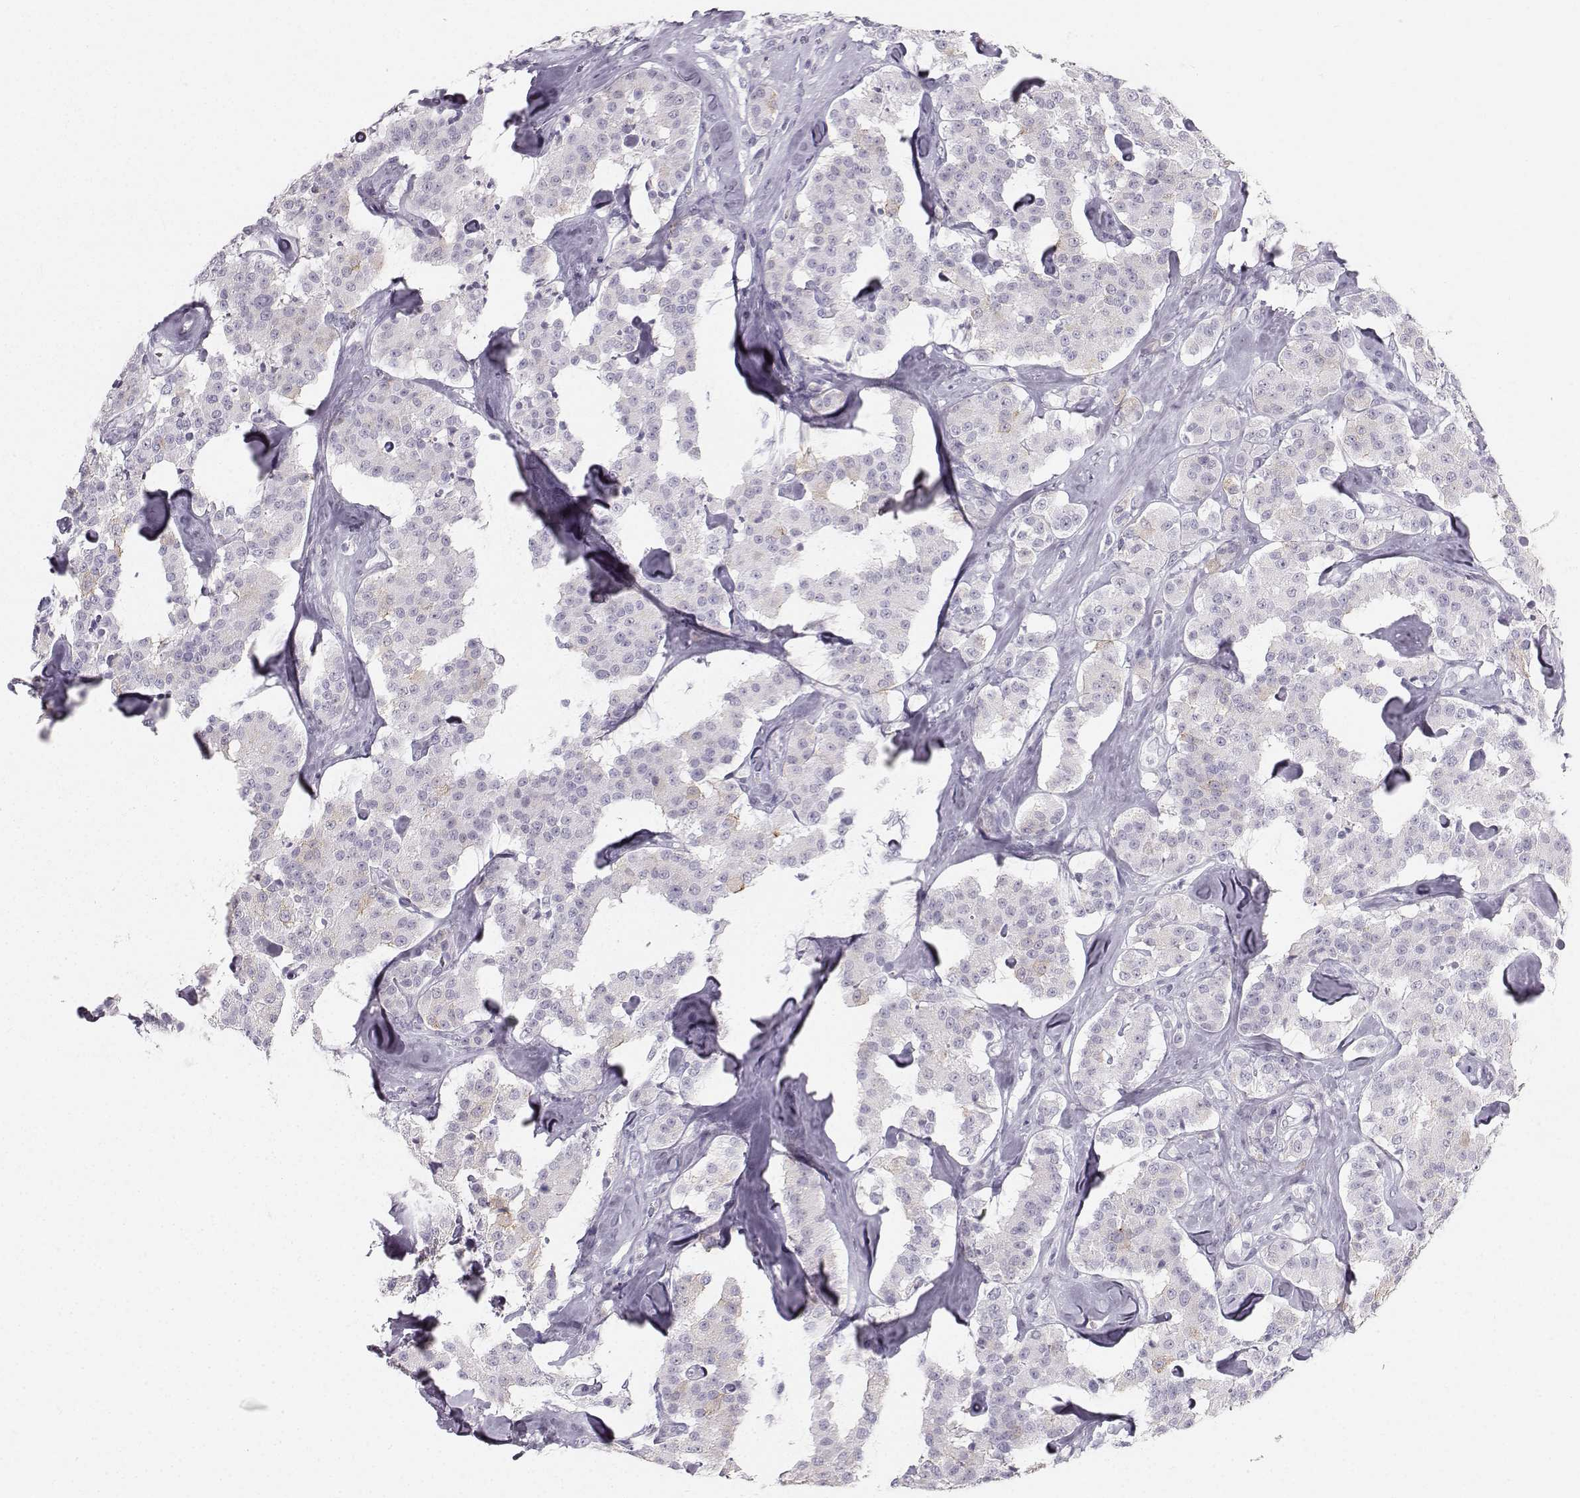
{"staining": {"intensity": "weak", "quantity": "<25%", "location": "cytoplasmic/membranous"}, "tissue": "carcinoid", "cell_type": "Tumor cells", "image_type": "cancer", "snomed": [{"axis": "morphology", "description": "Carcinoid, malignant, NOS"}, {"axis": "topography", "description": "Pancreas"}], "caption": "Carcinoid was stained to show a protein in brown. There is no significant expression in tumor cells. The staining was performed using DAB (3,3'-diaminobenzidine) to visualize the protein expression in brown, while the nuclei were stained in blue with hematoxylin (Magnification: 20x).", "gene": "CASR", "patient": {"sex": "male", "age": 41}}